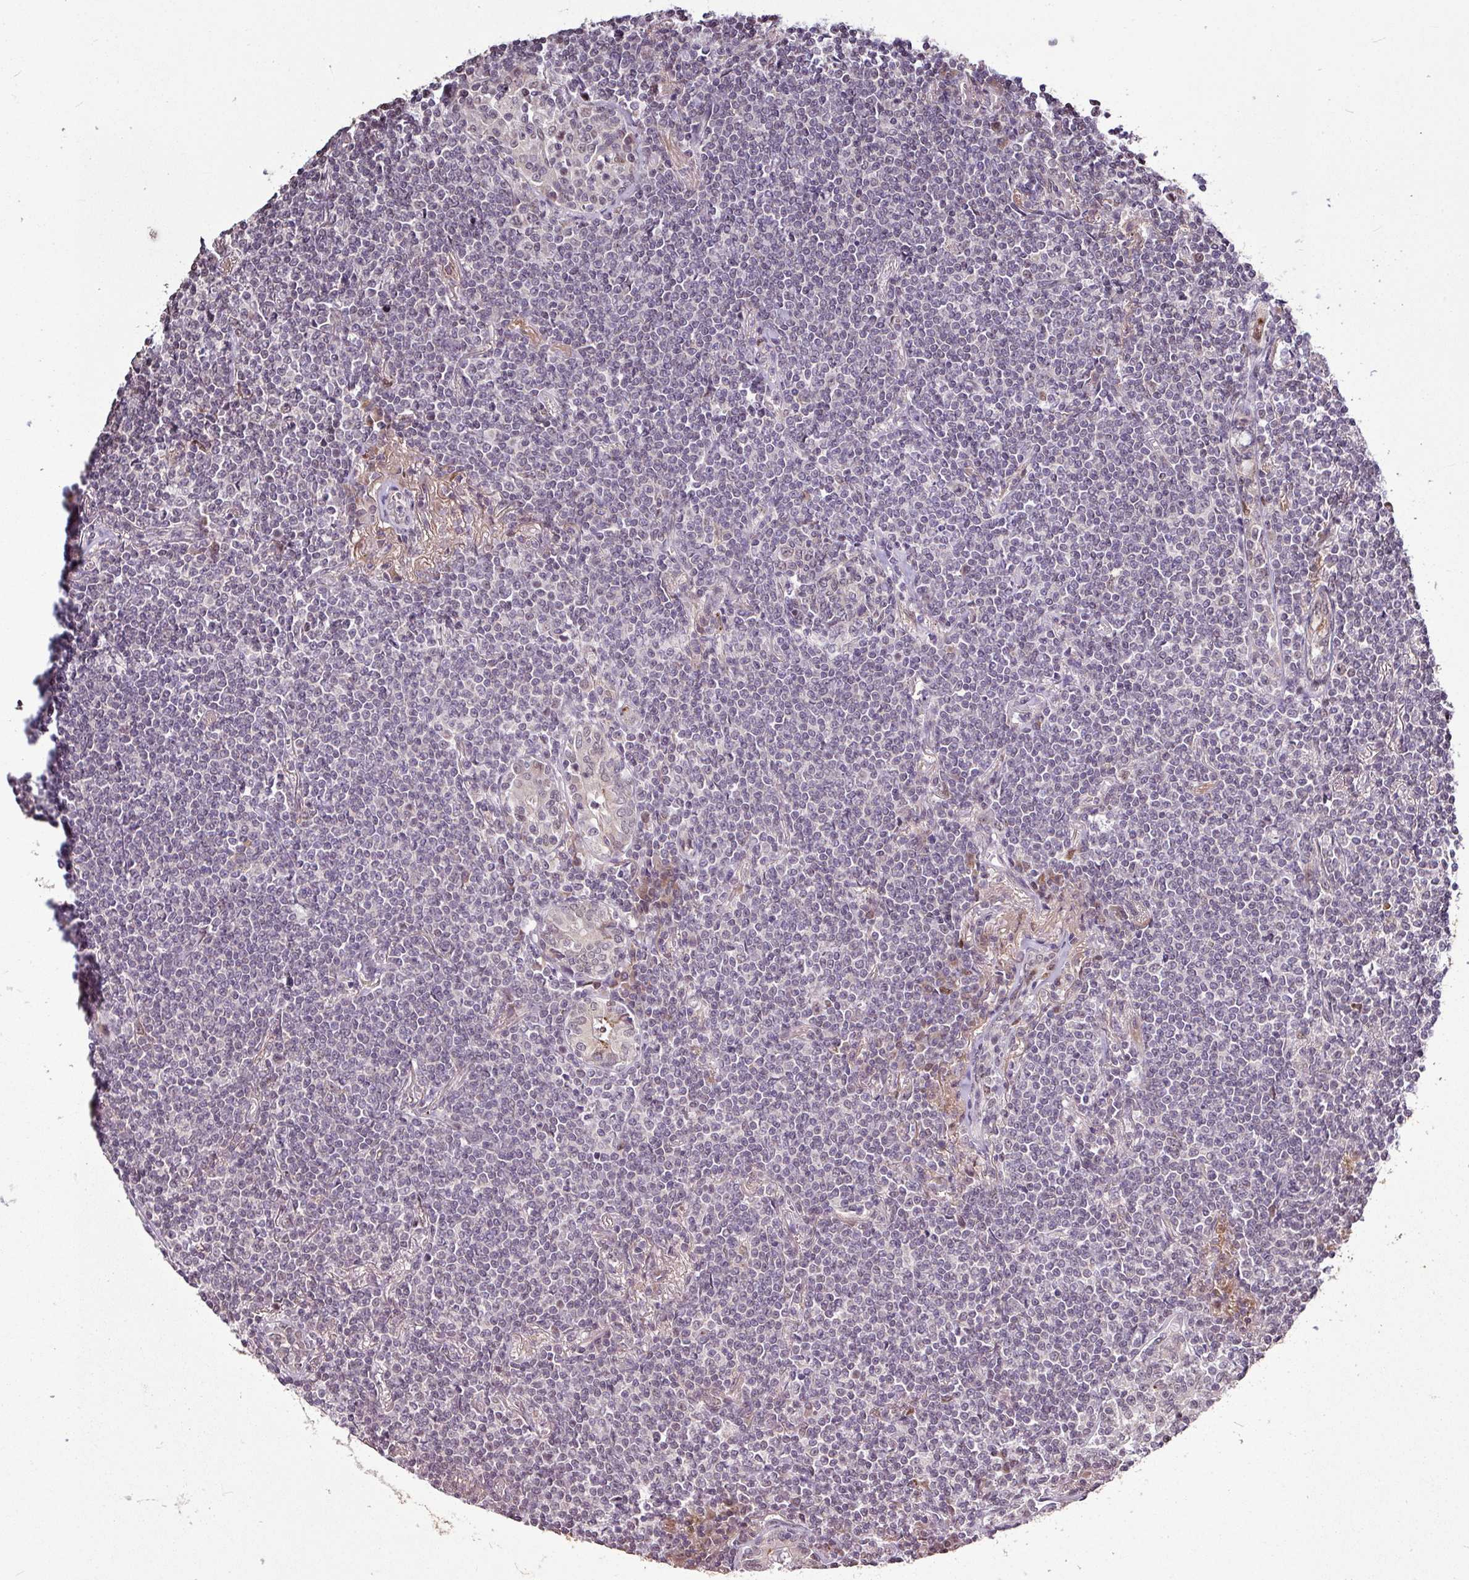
{"staining": {"intensity": "weak", "quantity": "<25%", "location": "nuclear"}, "tissue": "lymphoma", "cell_type": "Tumor cells", "image_type": "cancer", "snomed": [{"axis": "morphology", "description": "Malignant lymphoma, non-Hodgkin's type, Low grade"}, {"axis": "topography", "description": "Lung"}], "caption": "Lymphoma was stained to show a protein in brown. There is no significant staining in tumor cells. Brightfield microscopy of IHC stained with DAB (3,3'-diaminobenzidine) (brown) and hematoxylin (blue), captured at high magnification.", "gene": "SKIC2", "patient": {"sex": "female", "age": 71}}